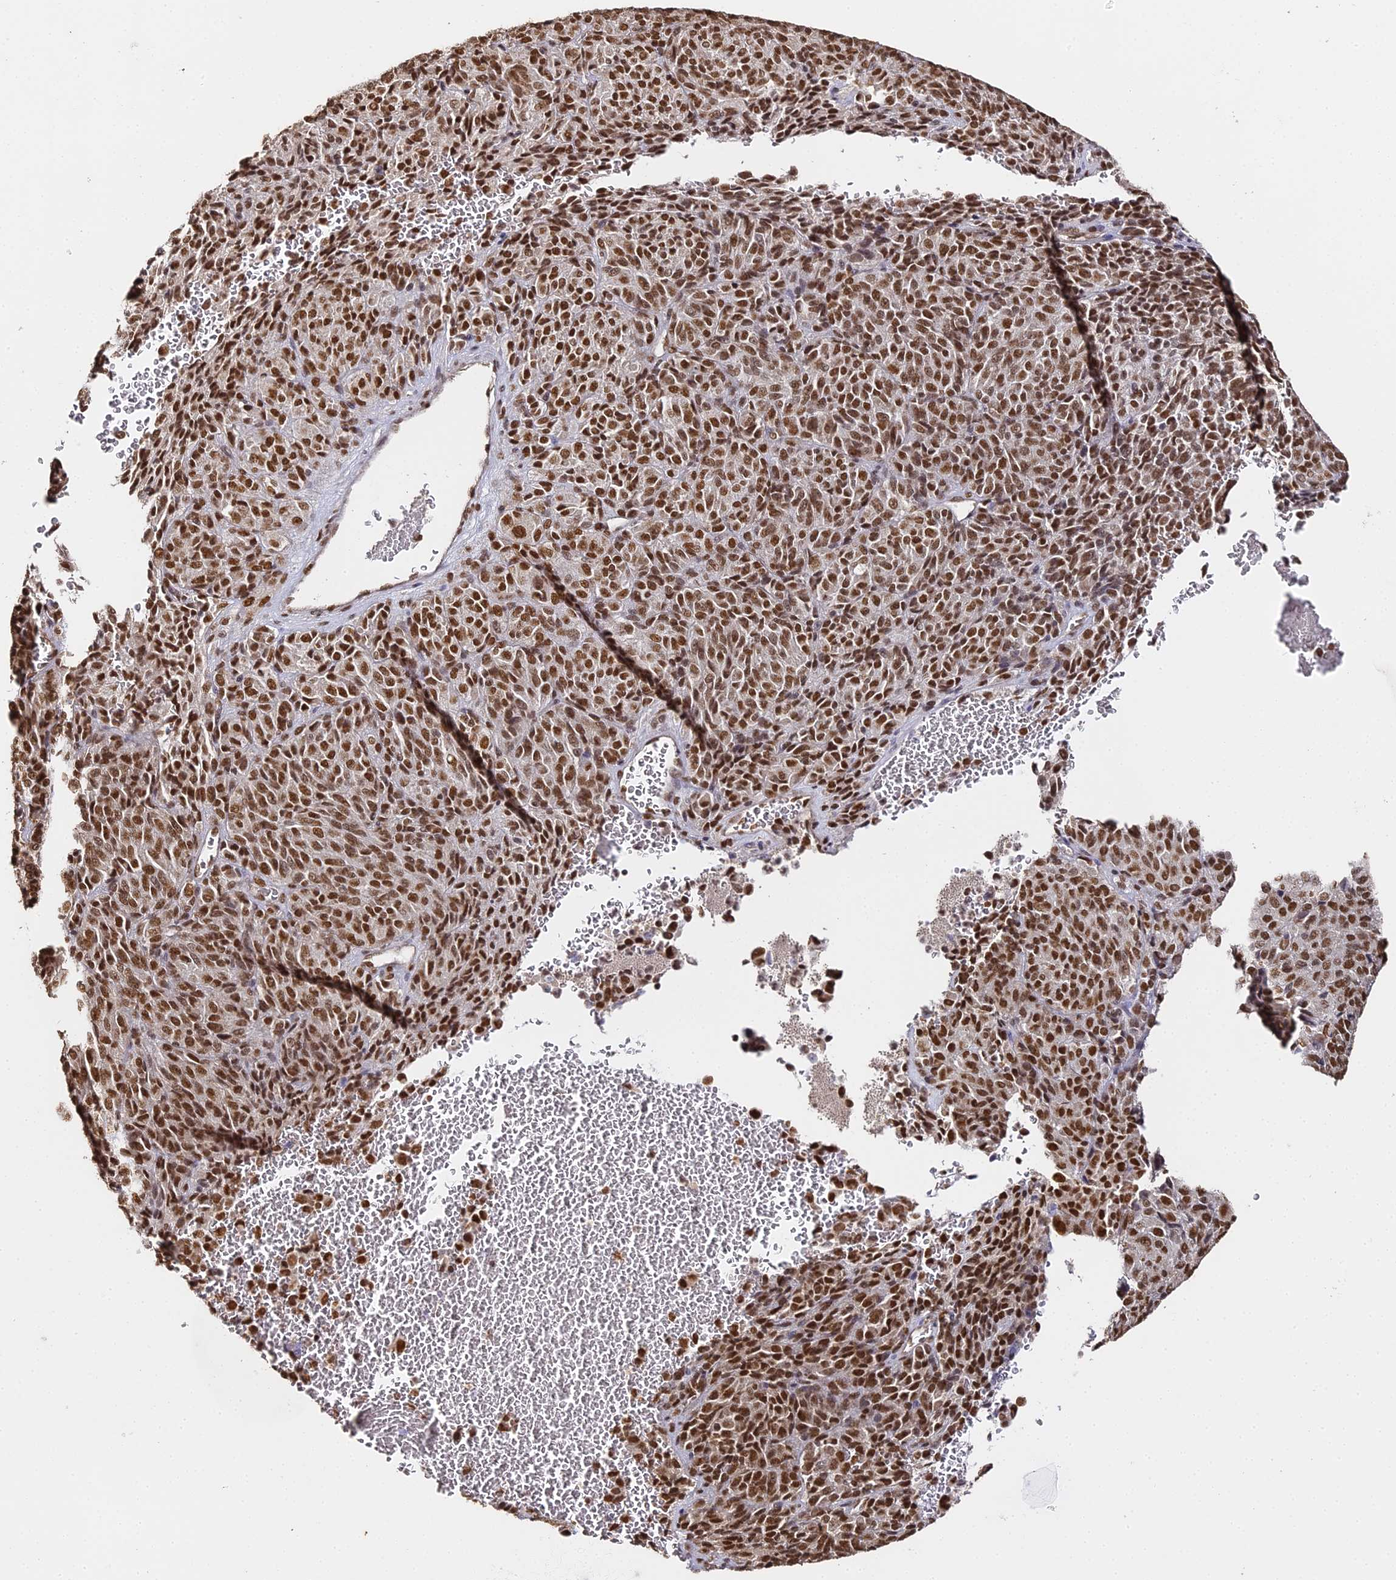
{"staining": {"intensity": "strong", "quantity": ">75%", "location": "nuclear"}, "tissue": "melanoma", "cell_type": "Tumor cells", "image_type": "cancer", "snomed": [{"axis": "morphology", "description": "Malignant melanoma, Metastatic site"}, {"axis": "topography", "description": "Brain"}], "caption": "An IHC photomicrograph of tumor tissue is shown. Protein staining in brown shows strong nuclear positivity in melanoma within tumor cells. Using DAB (brown) and hematoxylin (blue) stains, captured at high magnification using brightfield microscopy.", "gene": "HNRNPA1", "patient": {"sex": "female", "age": 56}}